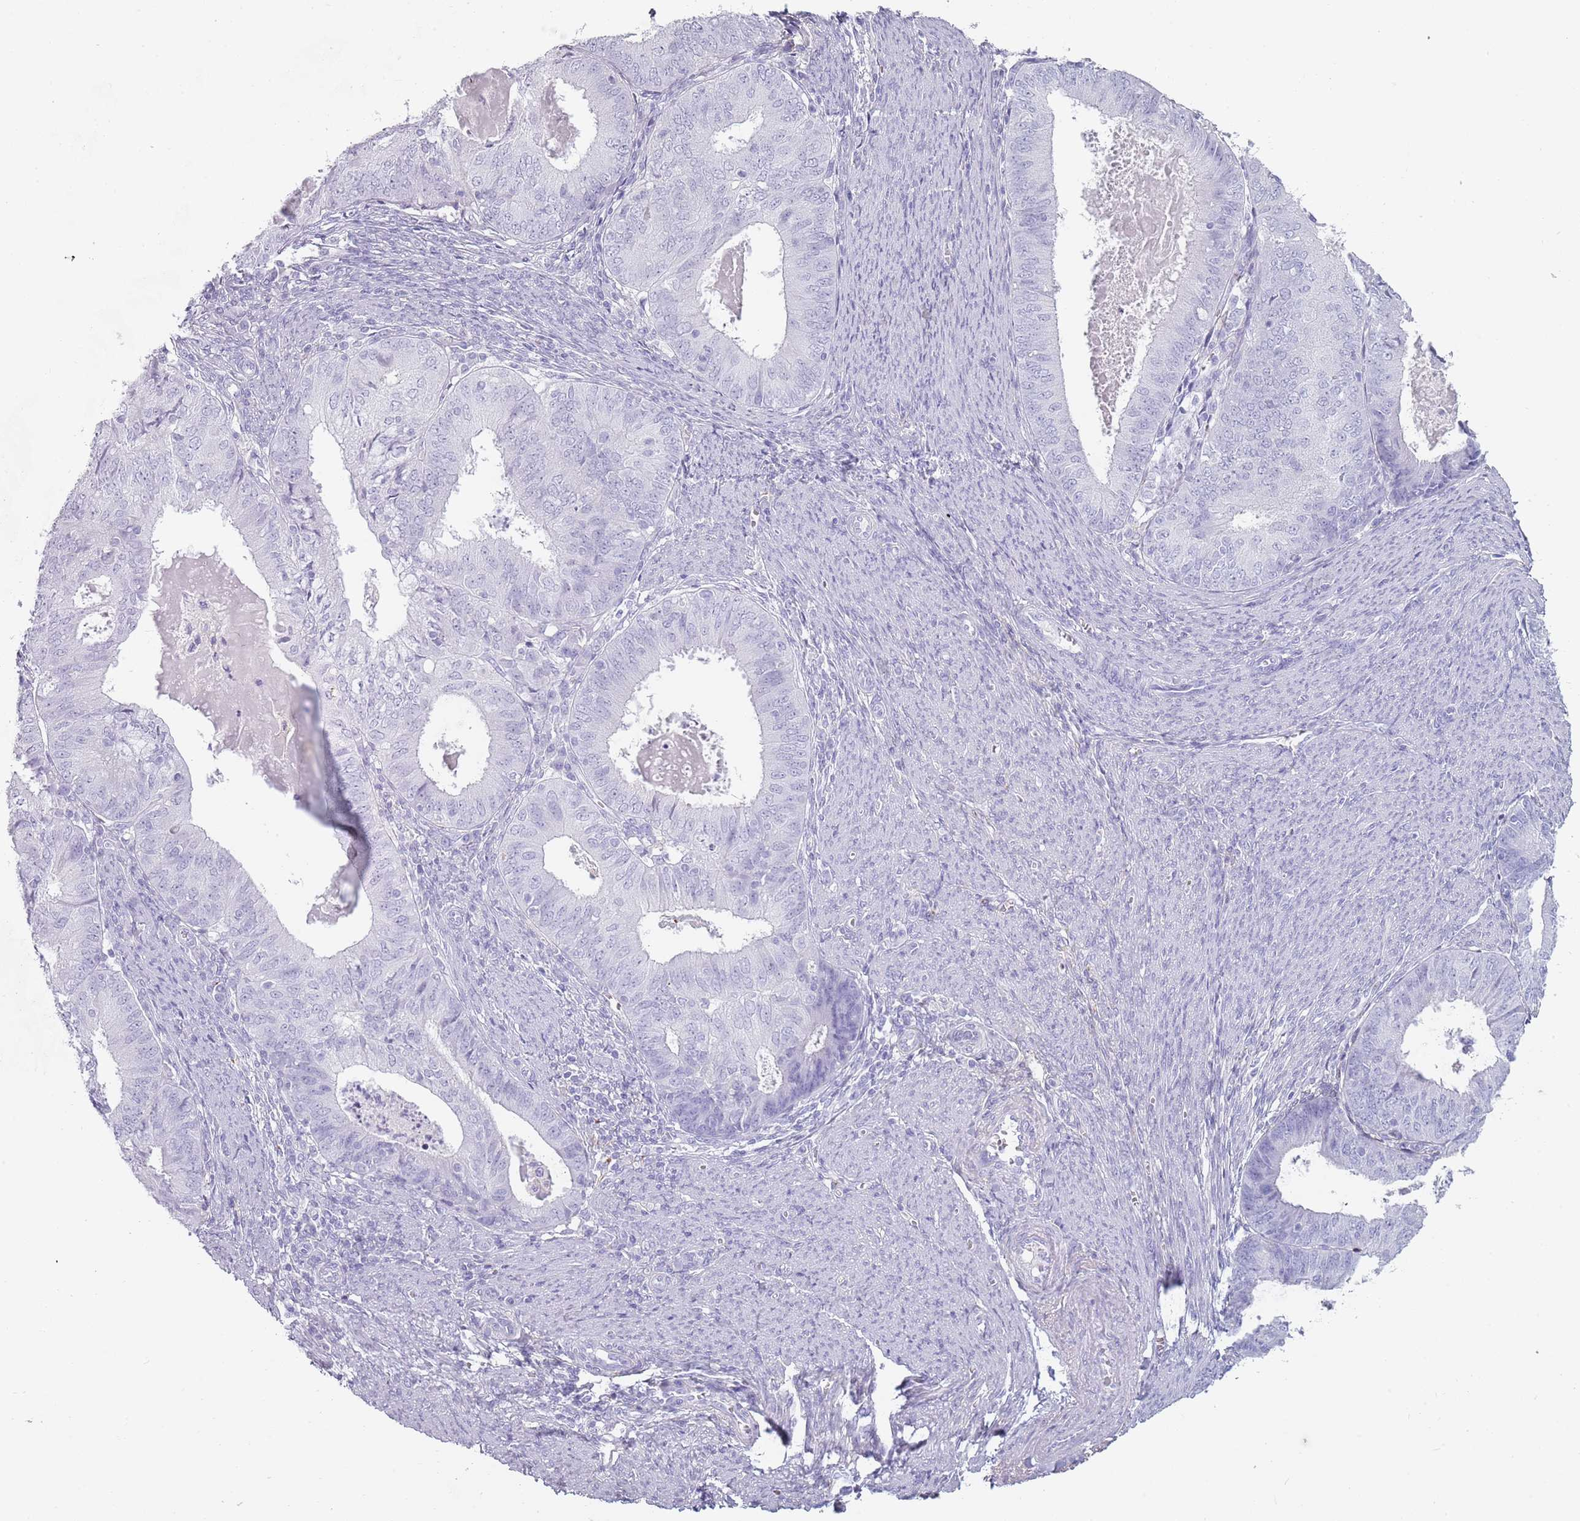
{"staining": {"intensity": "negative", "quantity": "none", "location": "none"}, "tissue": "endometrial cancer", "cell_type": "Tumor cells", "image_type": "cancer", "snomed": [{"axis": "morphology", "description": "Adenocarcinoma, NOS"}, {"axis": "topography", "description": "Endometrium"}], "caption": "Tumor cells are negative for protein expression in human endometrial cancer. Brightfield microscopy of immunohistochemistry stained with DAB (brown) and hematoxylin (blue), captured at high magnification.", "gene": "COLEC12", "patient": {"sex": "female", "age": 57}}